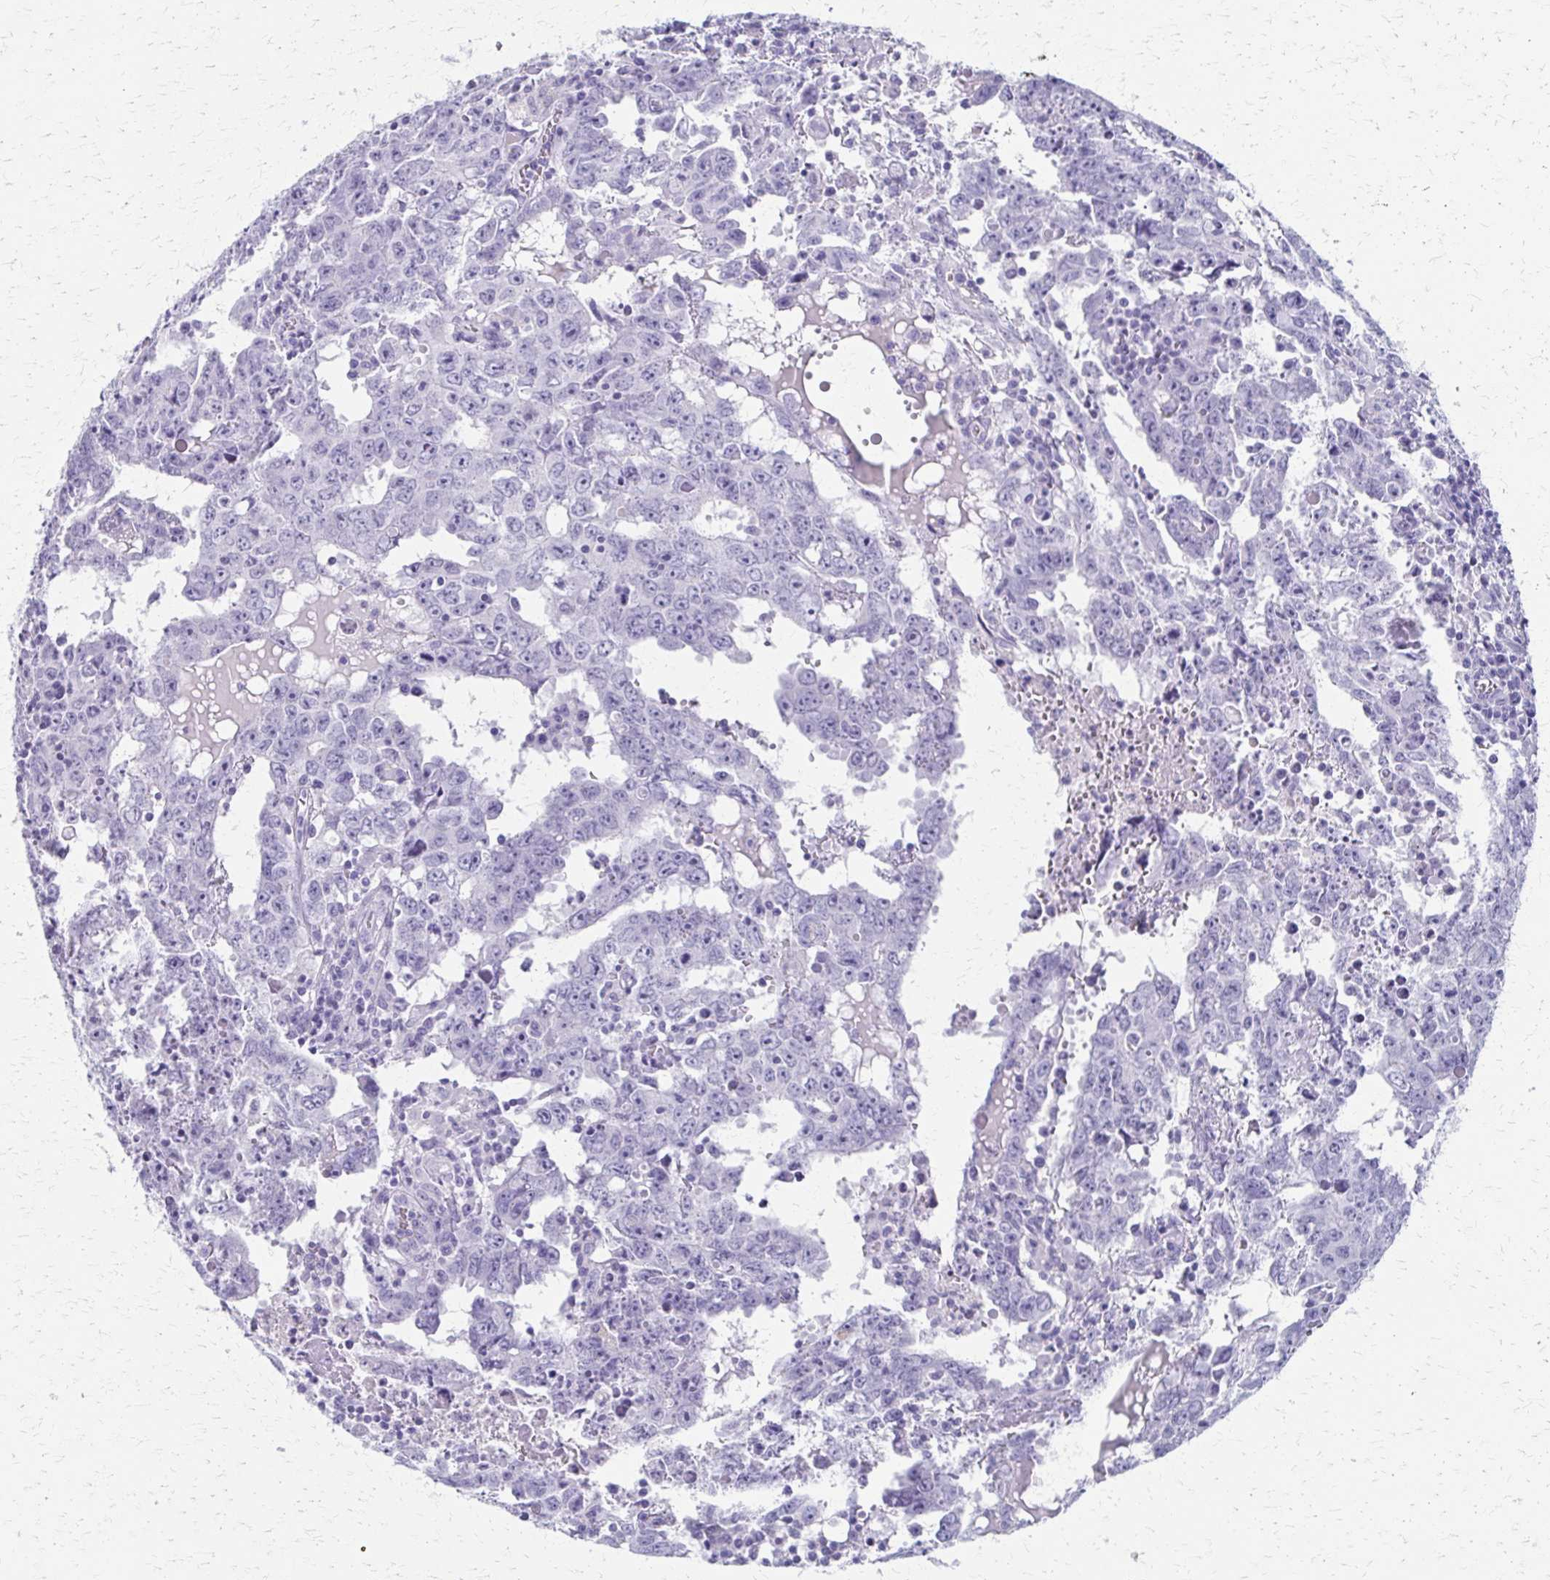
{"staining": {"intensity": "negative", "quantity": "none", "location": "none"}, "tissue": "testis cancer", "cell_type": "Tumor cells", "image_type": "cancer", "snomed": [{"axis": "morphology", "description": "Carcinoma, Embryonal, NOS"}, {"axis": "topography", "description": "Testis"}], "caption": "Immunohistochemistry (IHC) of testis embryonal carcinoma shows no expression in tumor cells.", "gene": "ZSCAN5B", "patient": {"sex": "male", "age": 22}}